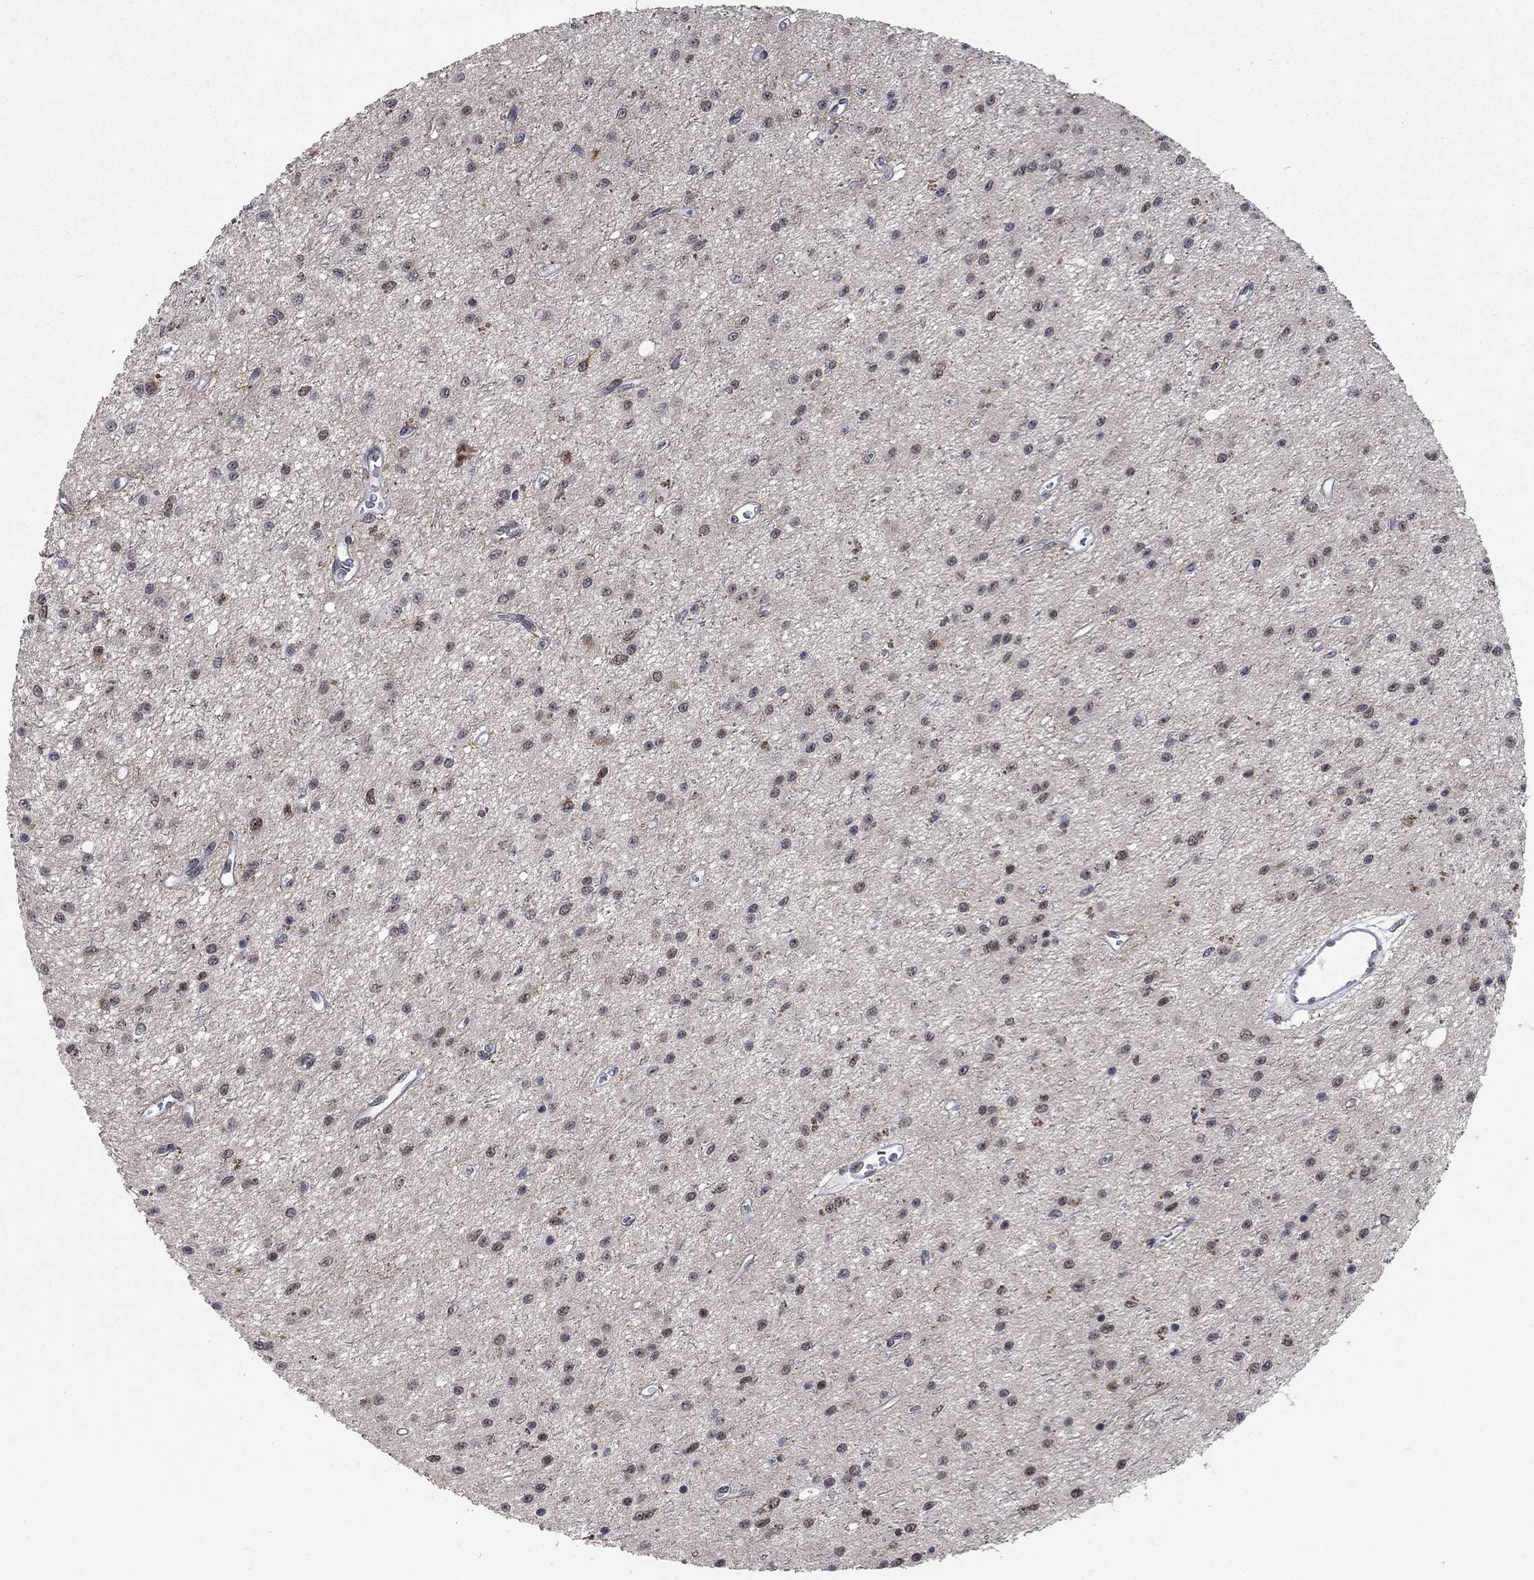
{"staining": {"intensity": "moderate", "quantity": "<25%", "location": "nuclear"}, "tissue": "glioma", "cell_type": "Tumor cells", "image_type": "cancer", "snomed": [{"axis": "morphology", "description": "Glioma, malignant, Low grade"}, {"axis": "topography", "description": "Brain"}], "caption": "The histopathology image reveals staining of malignant glioma (low-grade), revealing moderate nuclear protein positivity (brown color) within tumor cells.", "gene": "HCFC1", "patient": {"sex": "female", "age": 45}}